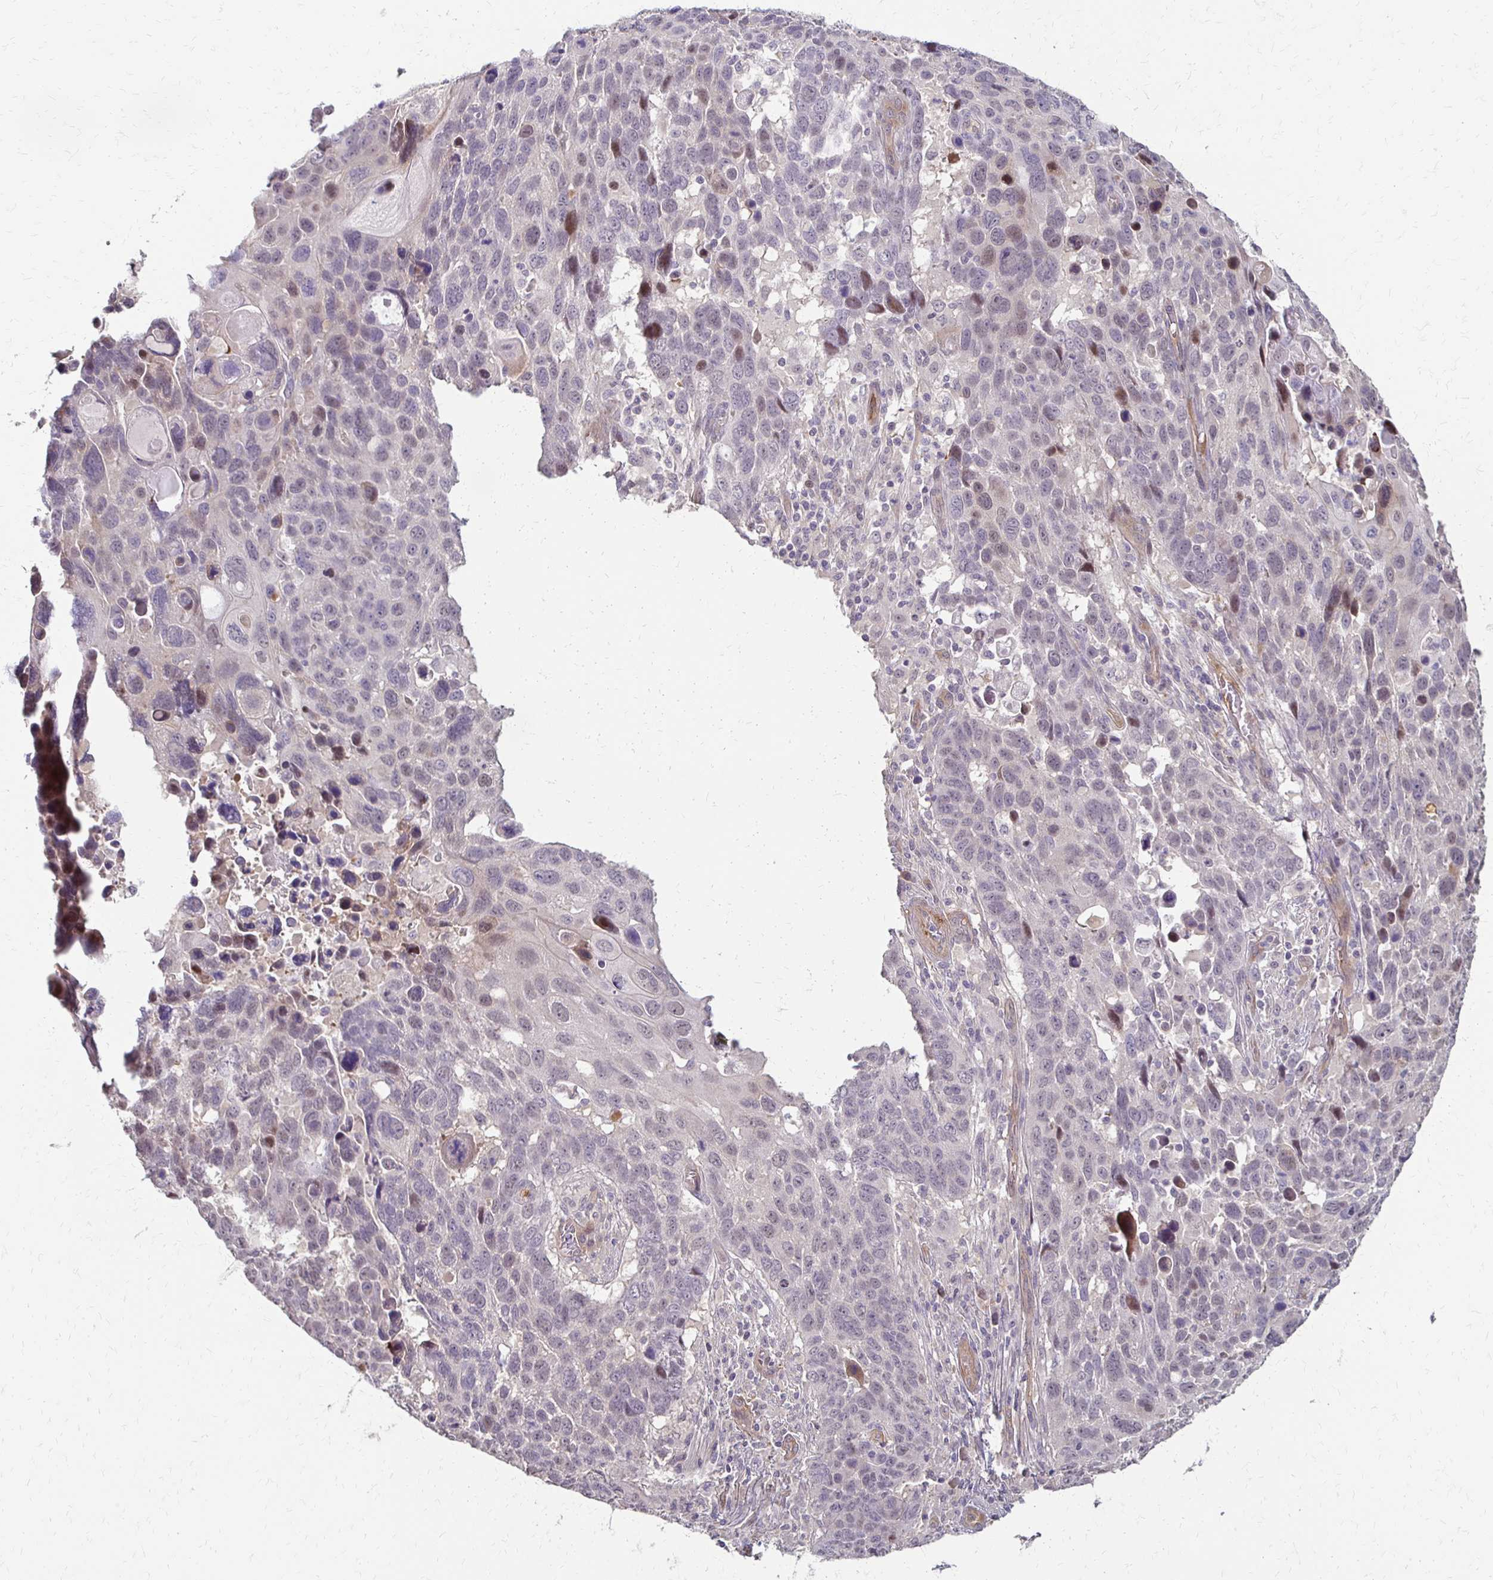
{"staining": {"intensity": "negative", "quantity": "none", "location": "none"}, "tissue": "lung cancer", "cell_type": "Tumor cells", "image_type": "cancer", "snomed": [{"axis": "morphology", "description": "Squamous cell carcinoma, NOS"}, {"axis": "topography", "description": "Lung"}], "caption": "An image of lung squamous cell carcinoma stained for a protein exhibits no brown staining in tumor cells.", "gene": "CFL2", "patient": {"sex": "male", "age": 68}}